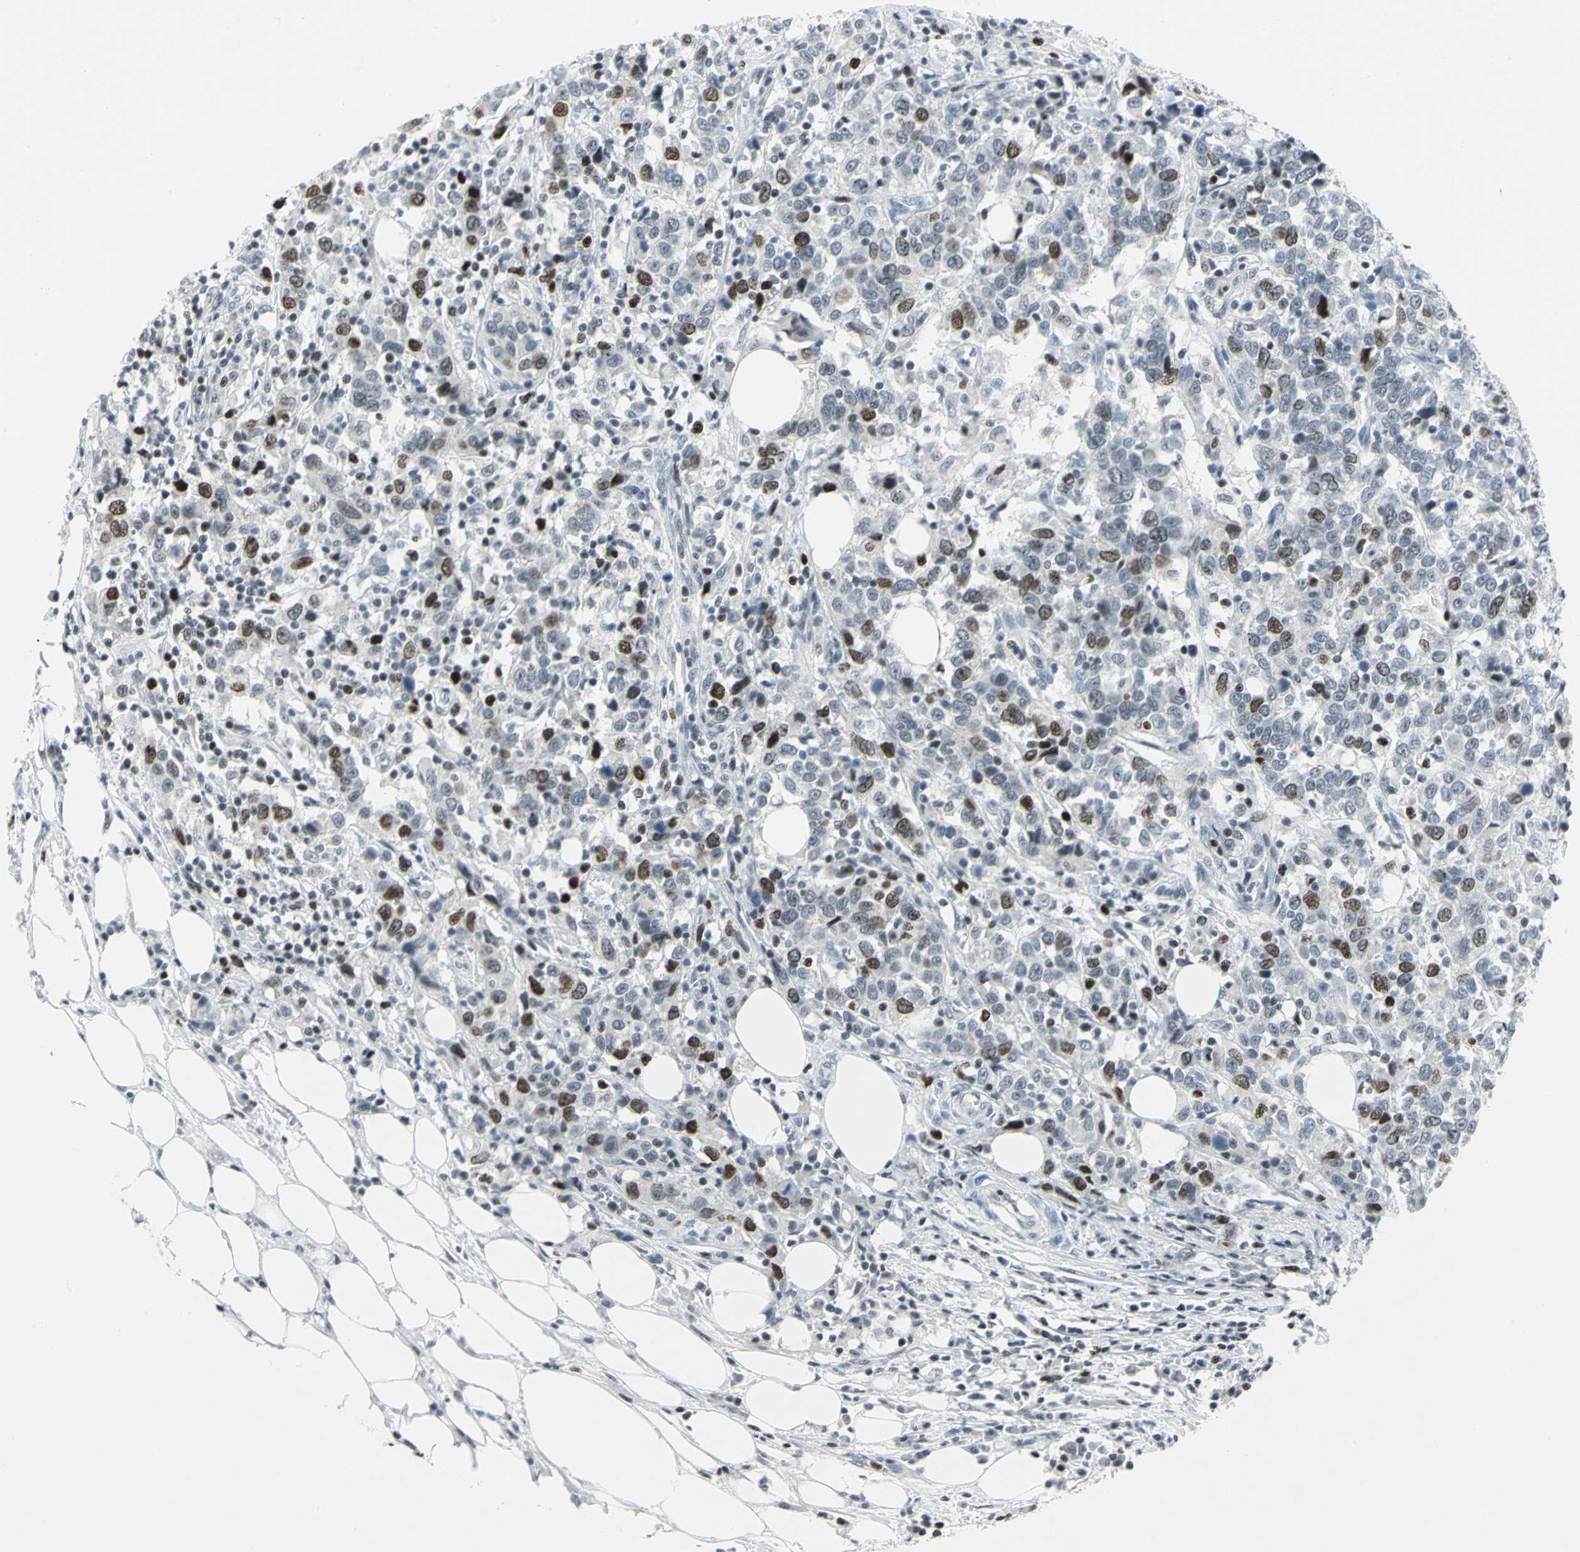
{"staining": {"intensity": "strong", "quantity": "25%-75%", "location": "nuclear"}, "tissue": "urothelial cancer", "cell_type": "Tumor cells", "image_type": "cancer", "snomed": [{"axis": "morphology", "description": "Urothelial carcinoma, High grade"}, {"axis": "topography", "description": "Urinary bladder"}], "caption": "This is an image of IHC staining of high-grade urothelial carcinoma, which shows strong expression in the nuclear of tumor cells.", "gene": "RPA1", "patient": {"sex": "male", "age": 61}}